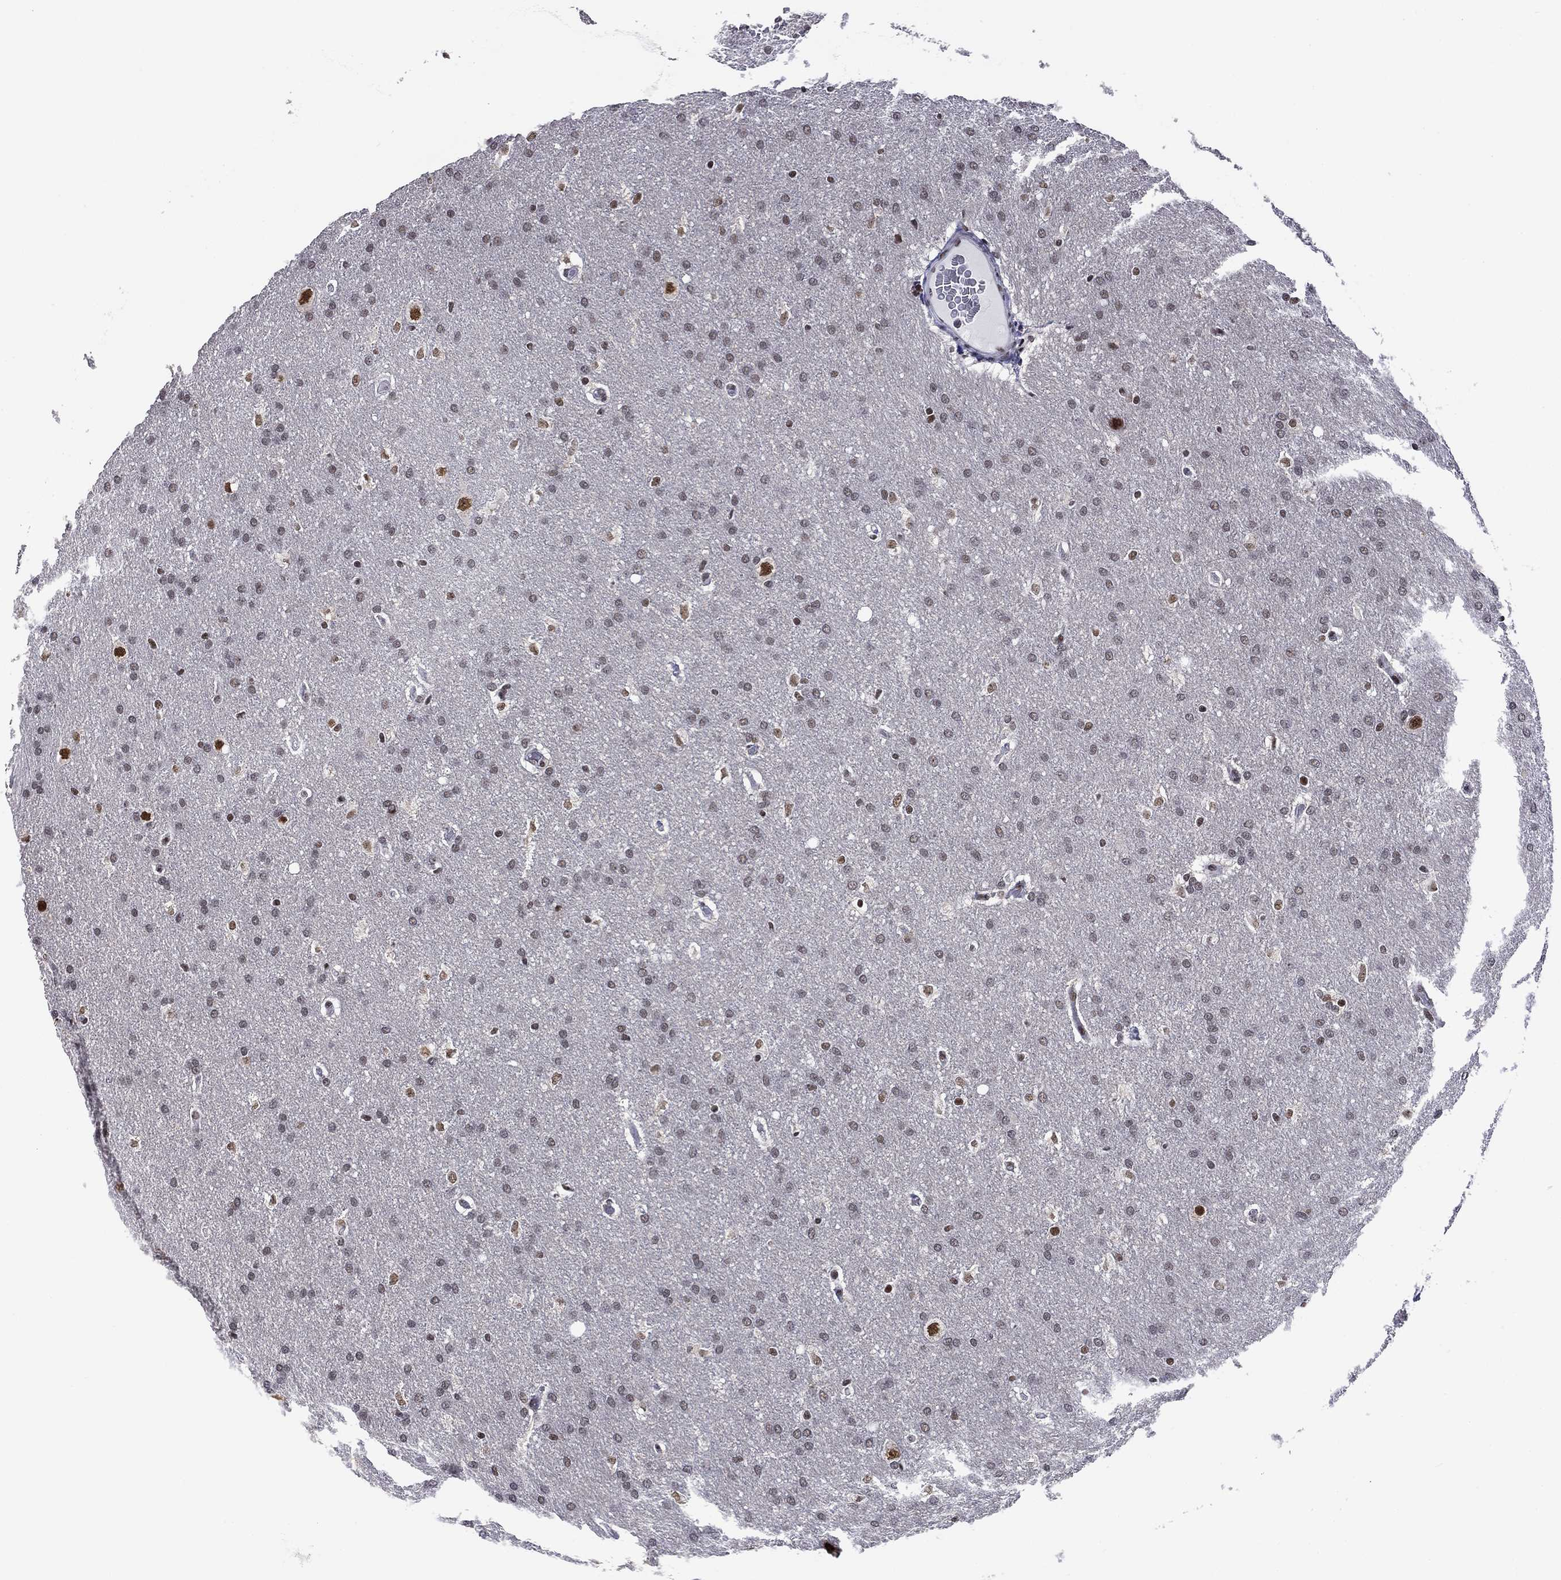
{"staining": {"intensity": "moderate", "quantity": "<25%", "location": "nuclear"}, "tissue": "glioma", "cell_type": "Tumor cells", "image_type": "cancer", "snomed": [{"axis": "morphology", "description": "Glioma, malignant, Low grade"}, {"axis": "topography", "description": "Brain"}], "caption": "A high-resolution image shows immunohistochemistry staining of low-grade glioma (malignant), which reveals moderate nuclear positivity in about <25% of tumor cells.", "gene": "ETV5", "patient": {"sex": "female", "age": 37}}